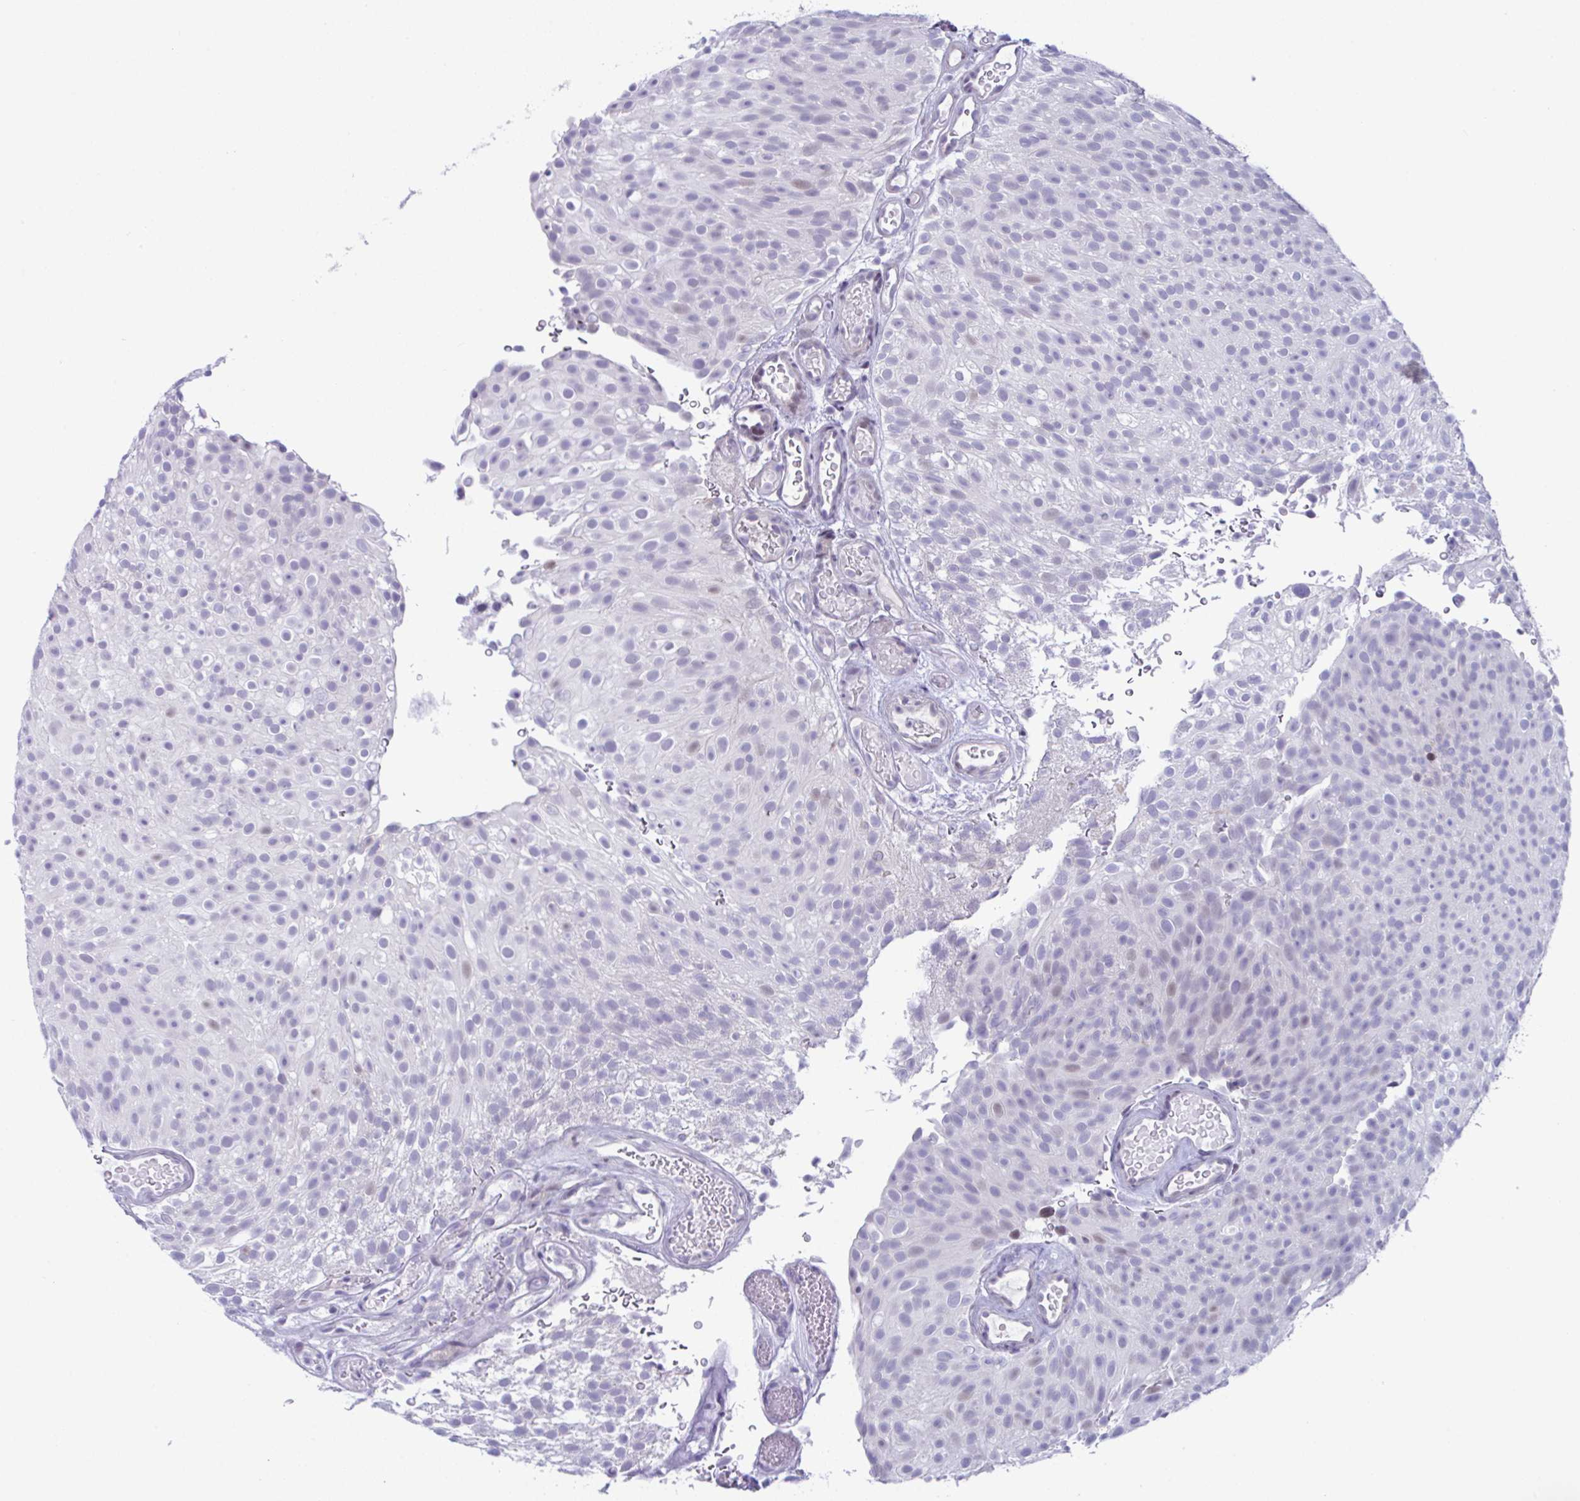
{"staining": {"intensity": "weak", "quantity": "<25%", "location": "nuclear"}, "tissue": "urothelial cancer", "cell_type": "Tumor cells", "image_type": "cancer", "snomed": [{"axis": "morphology", "description": "Urothelial carcinoma, Low grade"}, {"axis": "topography", "description": "Urinary bladder"}], "caption": "Urothelial cancer was stained to show a protein in brown. There is no significant positivity in tumor cells. (Immunohistochemistry, brightfield microscopy, high magnification).", "gene": "USP35", "patient": {"sex": "male", "age": 78}}